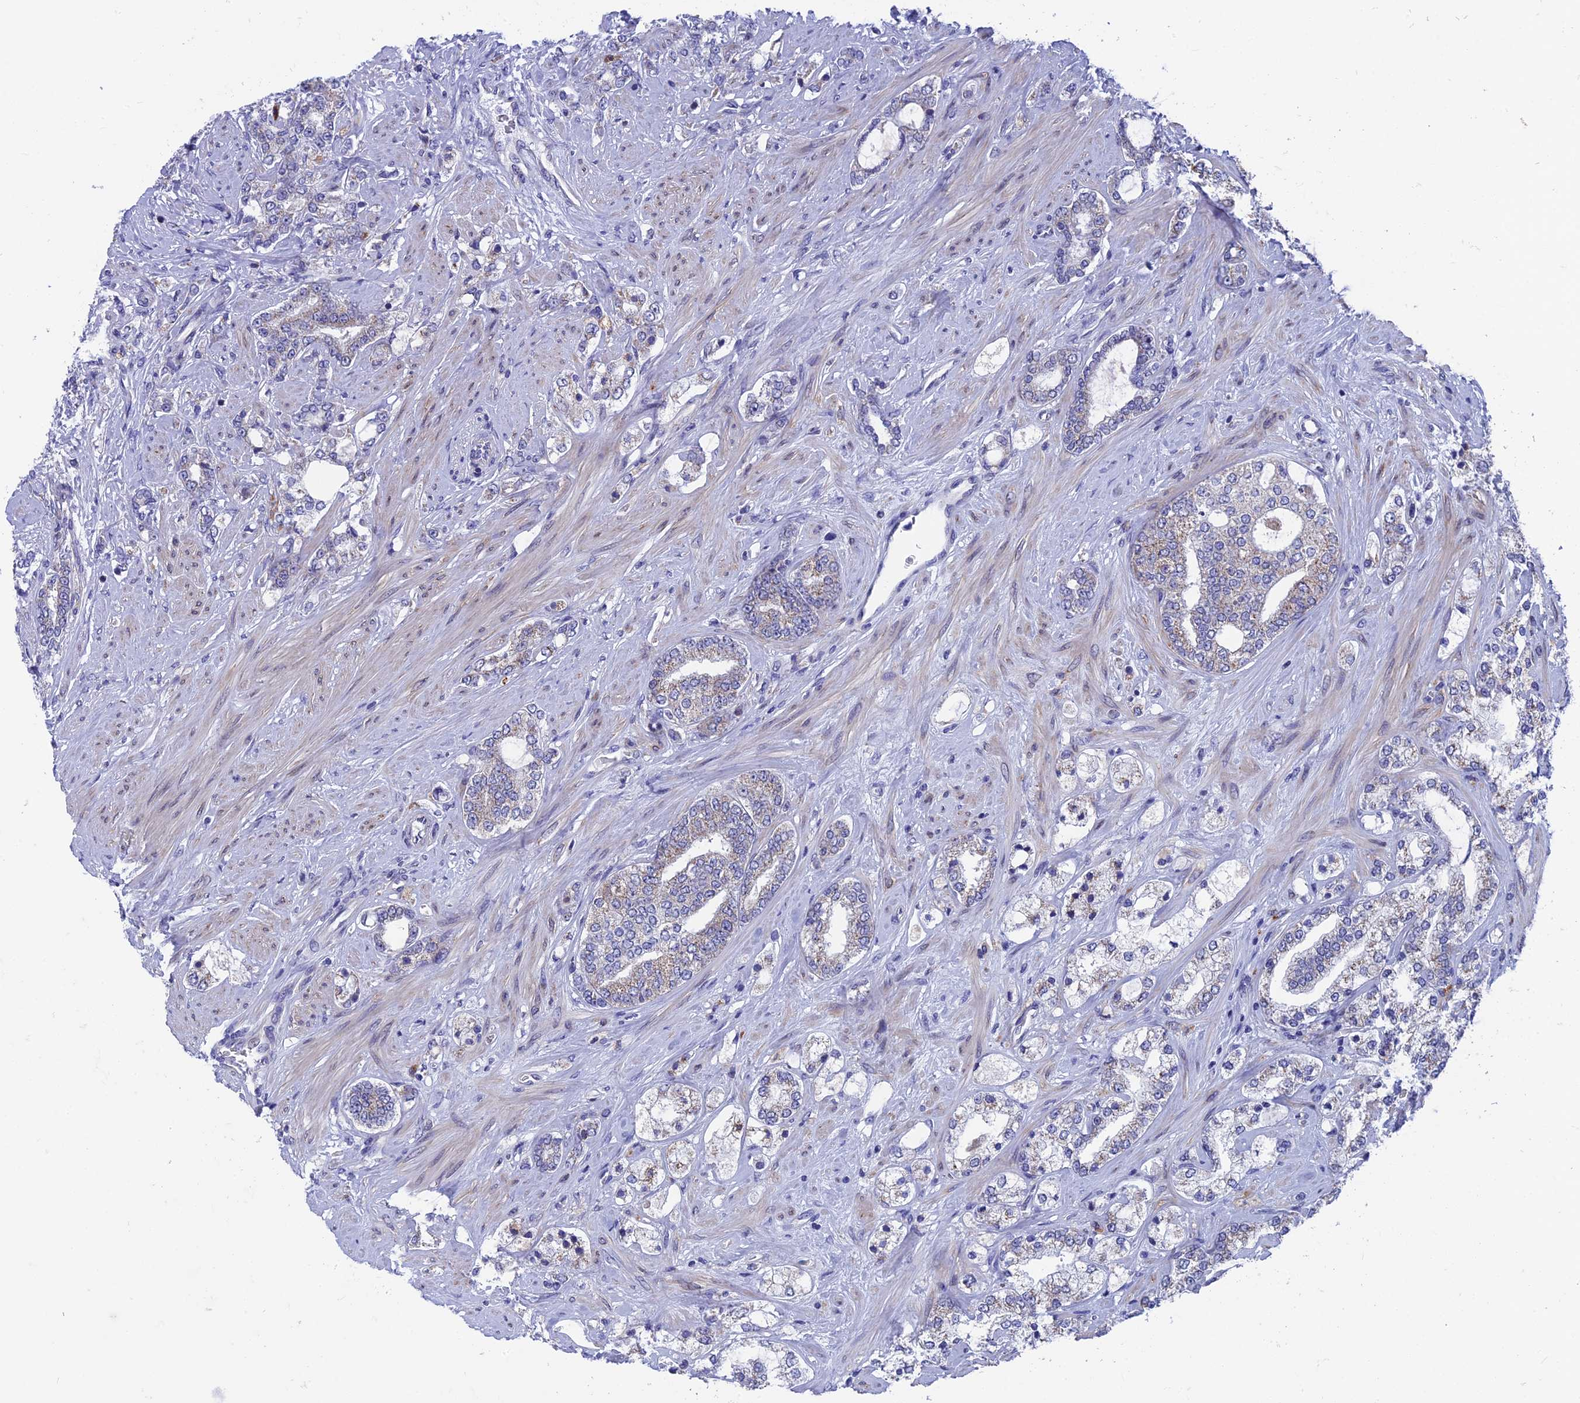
{"staining": {"intensity": "moderate", "quantity": "25%-75%", "location": "cytoplasmic/membranous"}, "tissue": "prostate cancer", "cell_type": "Tumor cells", "image_type": "cancer", "snomed": [{"axis": "morphology", "description": "Adenocarcinoma, High grade"}, {"axis": "topography", "description": "Prostate"}], "caption": "Immunohistochemical staining of human high-grade adenocarcinoma (prostate) exhibits medium levels of moderate cytoplasmic/membranous protein staining in about 25%-75% of tumor cells.", "gene": "AK4", "patient": {"sex": "male", "age": 64}}